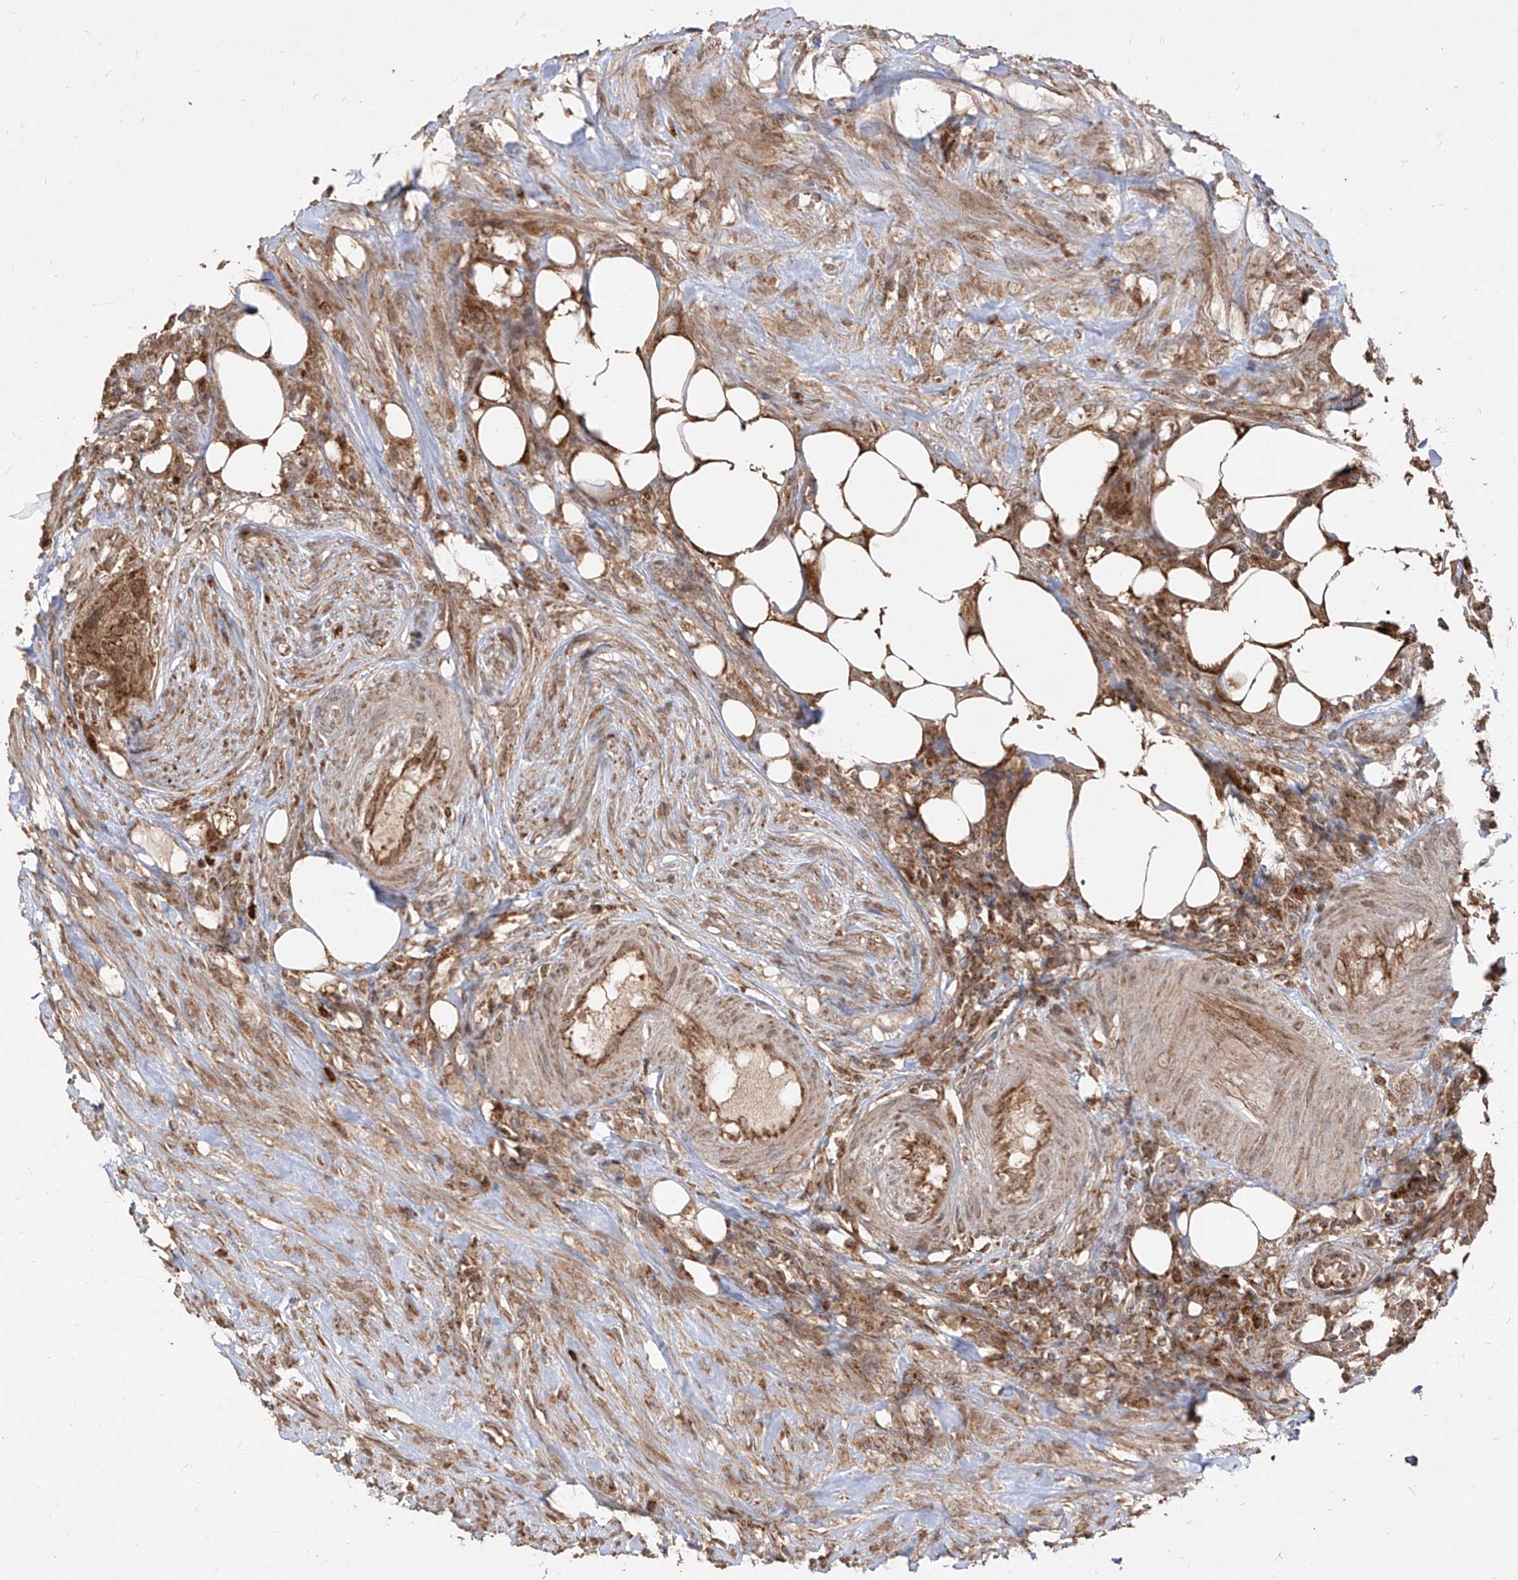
{"staining": {"intensity": "moderate", "quantity": ">75%", "location": "cytoplasmic/membranous"}, "tissue": "urothelial cancer", "cell_type": "Tumor cells", "image_type": "cancer", "snomed": [{"axis": "morphology", "description": "Urothelial carcinoma, High grade"}, {"axis": "topography", "description": "Urinary bladder"}], "caption": "Immunohistochemical staining of urothelial cancer reveals medium levels of moderate cytoplasmic/membranous protein positivity in approximately >75% of tumor cells.", "gene": "AIM2", "patient": {"sex": "male", "age": 35}}